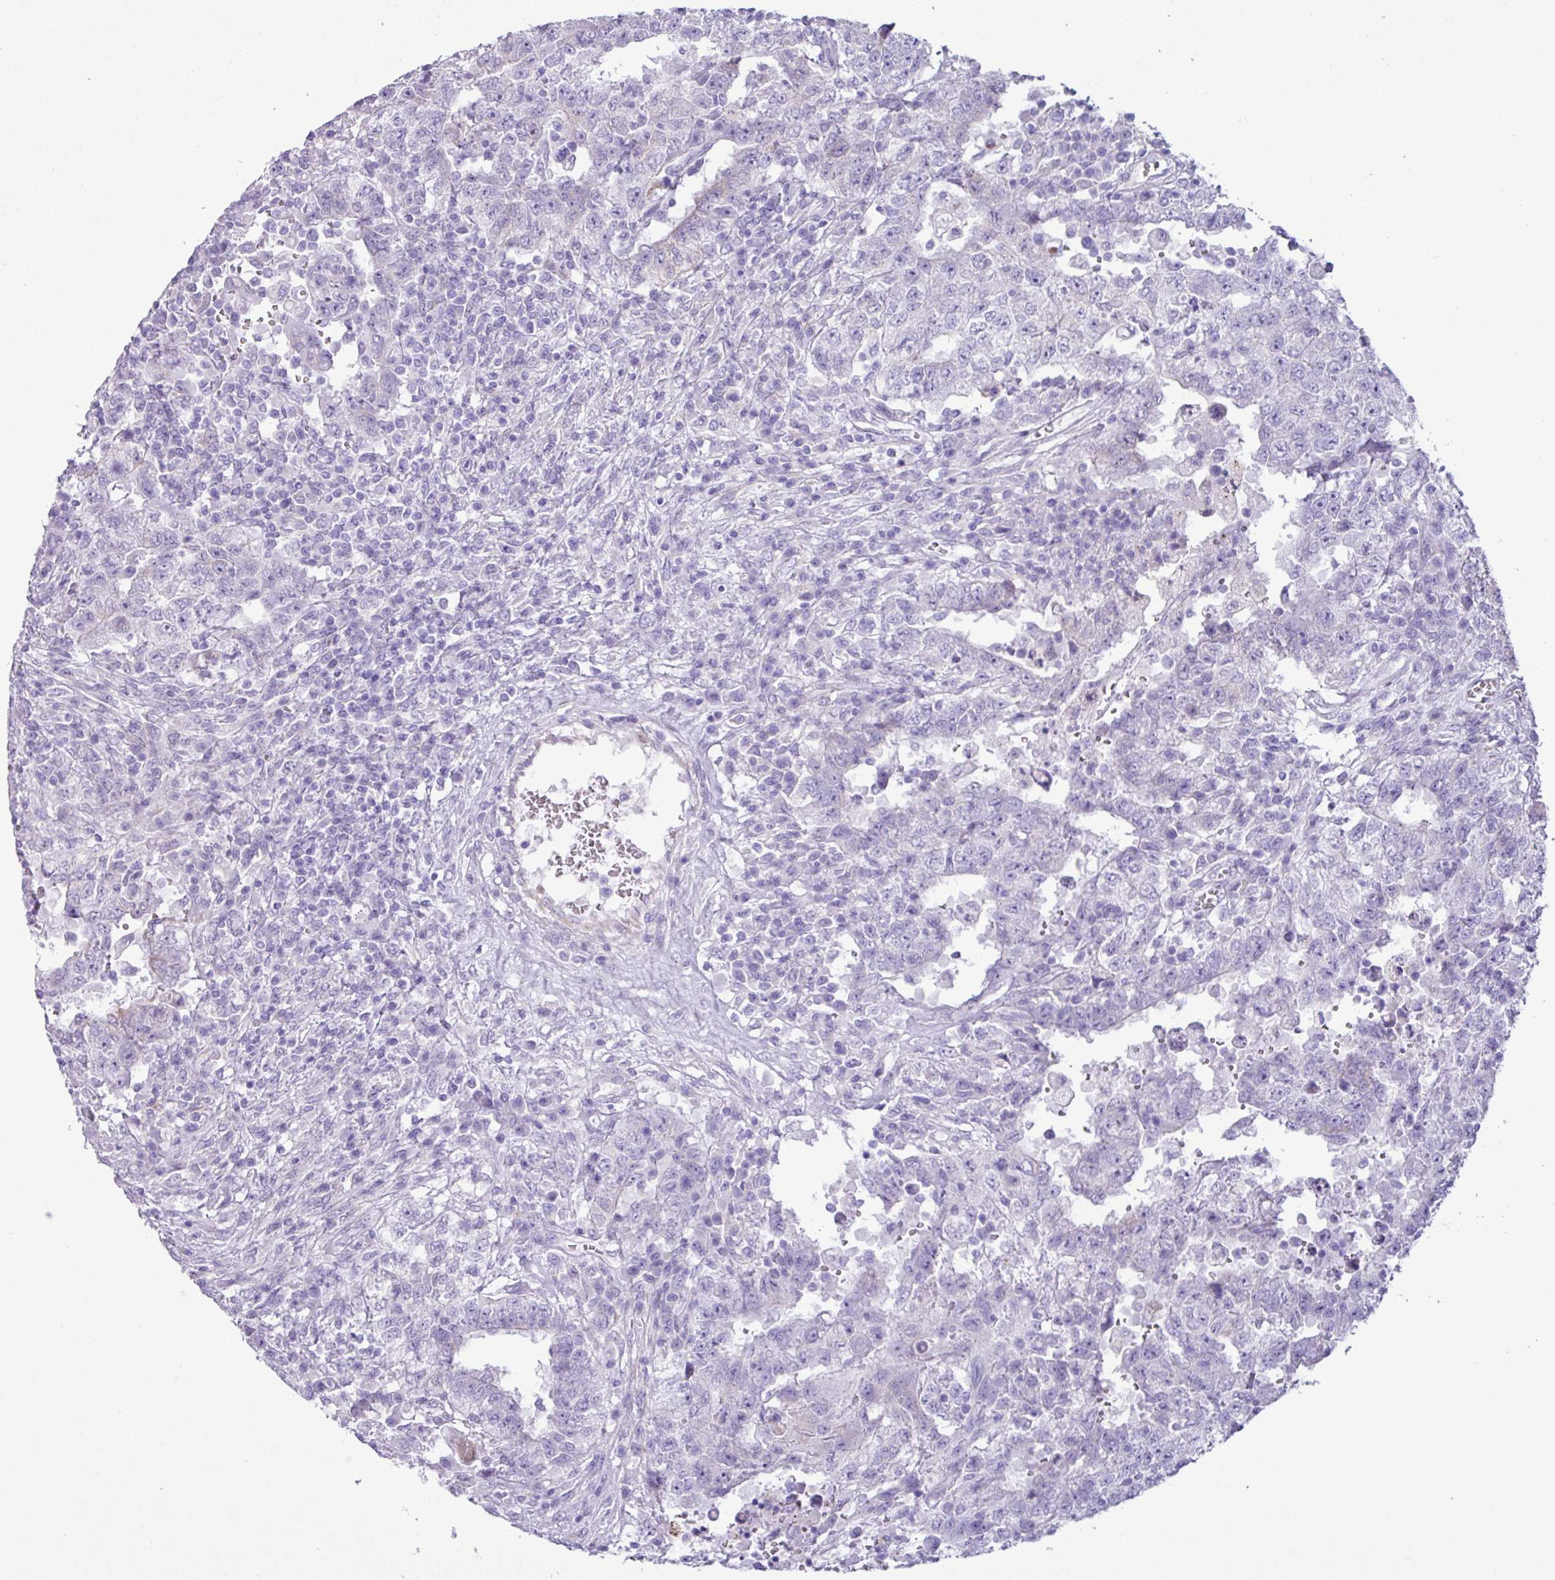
{"staining": {"intensity": "negative", "quantity": "none", "location": "none"}, "tissue": "testis cancer", "cell_type": "Tumor cells", "image_type": "cancer", "snomed": [{"axis": "morphology", "description": "Carcinoma, Embryonal, NOS"}, {"axis": "topography", "description": "Testis"}], "caption": "The immunohistochemistry (IHC) image has no significant positivity in tumor cells of embryonal carcinoma (testis) tissue. (Stains: DAB (3,3'-diaminobenzidine) IHC with hematoxylin counter stain, Microscopy: brightfield microscopy at high magnification).", "gene": "SLC38A1", "patient": {"sex": "male", "age": 26}}